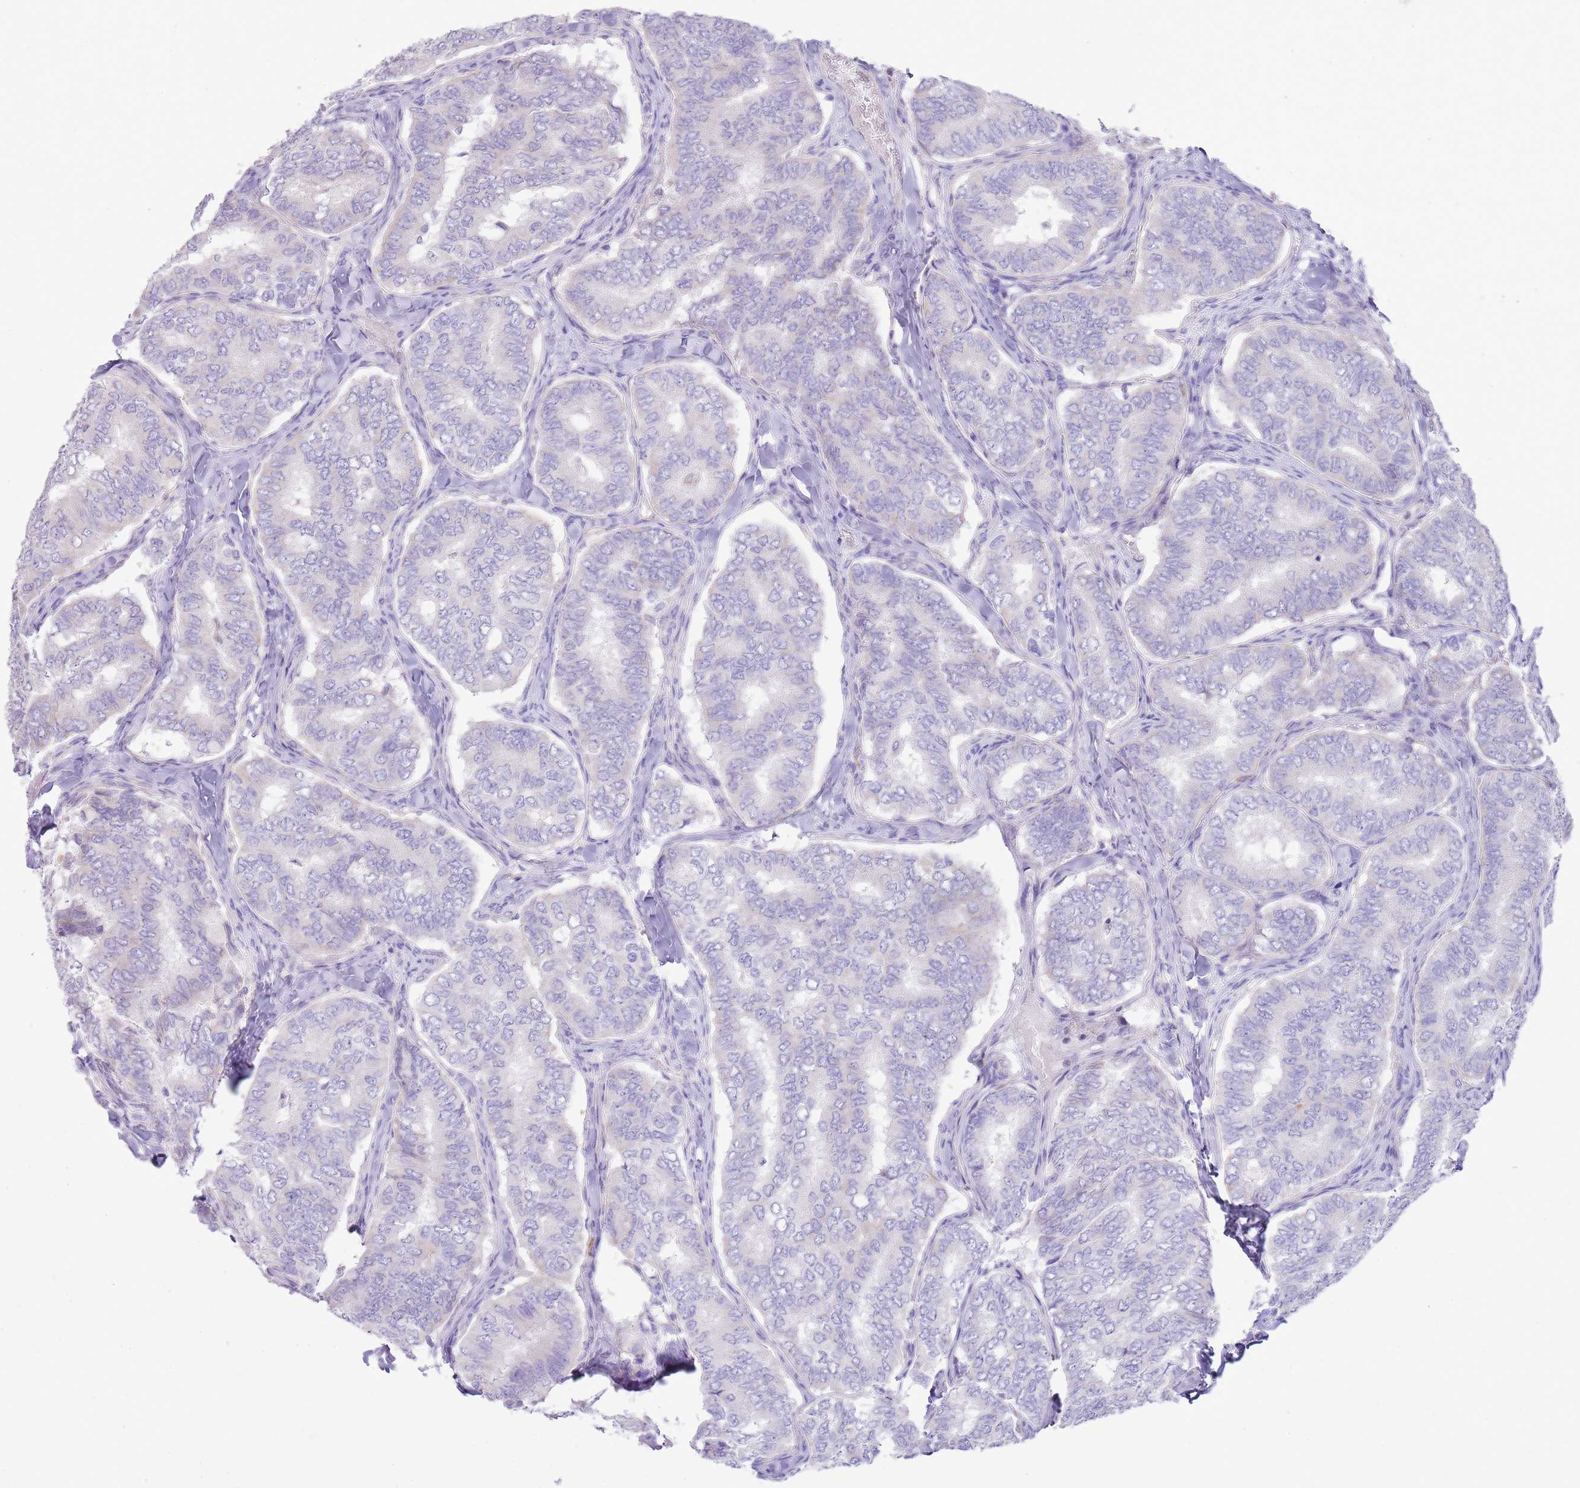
{"staining": {"intensity": "negative", "quantity": "none", "location": "none"}, "tissue": "thyroid cancer", "cell_type": "Tumor cells", "image_type": "cancer", "snomed": [{"axis": "morphology", "description": "Papillary adenocarcinoma, NOS"}, {"axis": "topography", "description": "Thyroid gland"}], "caption": "Thyroid cancer (papillary adenocarcinoma) was stained to show a protein in brown. There is no significant expression in tumor cells. Nuclei are stained in blue.", "gene": "OAZ2", "patient": {"sex": "female", "age": 35}}